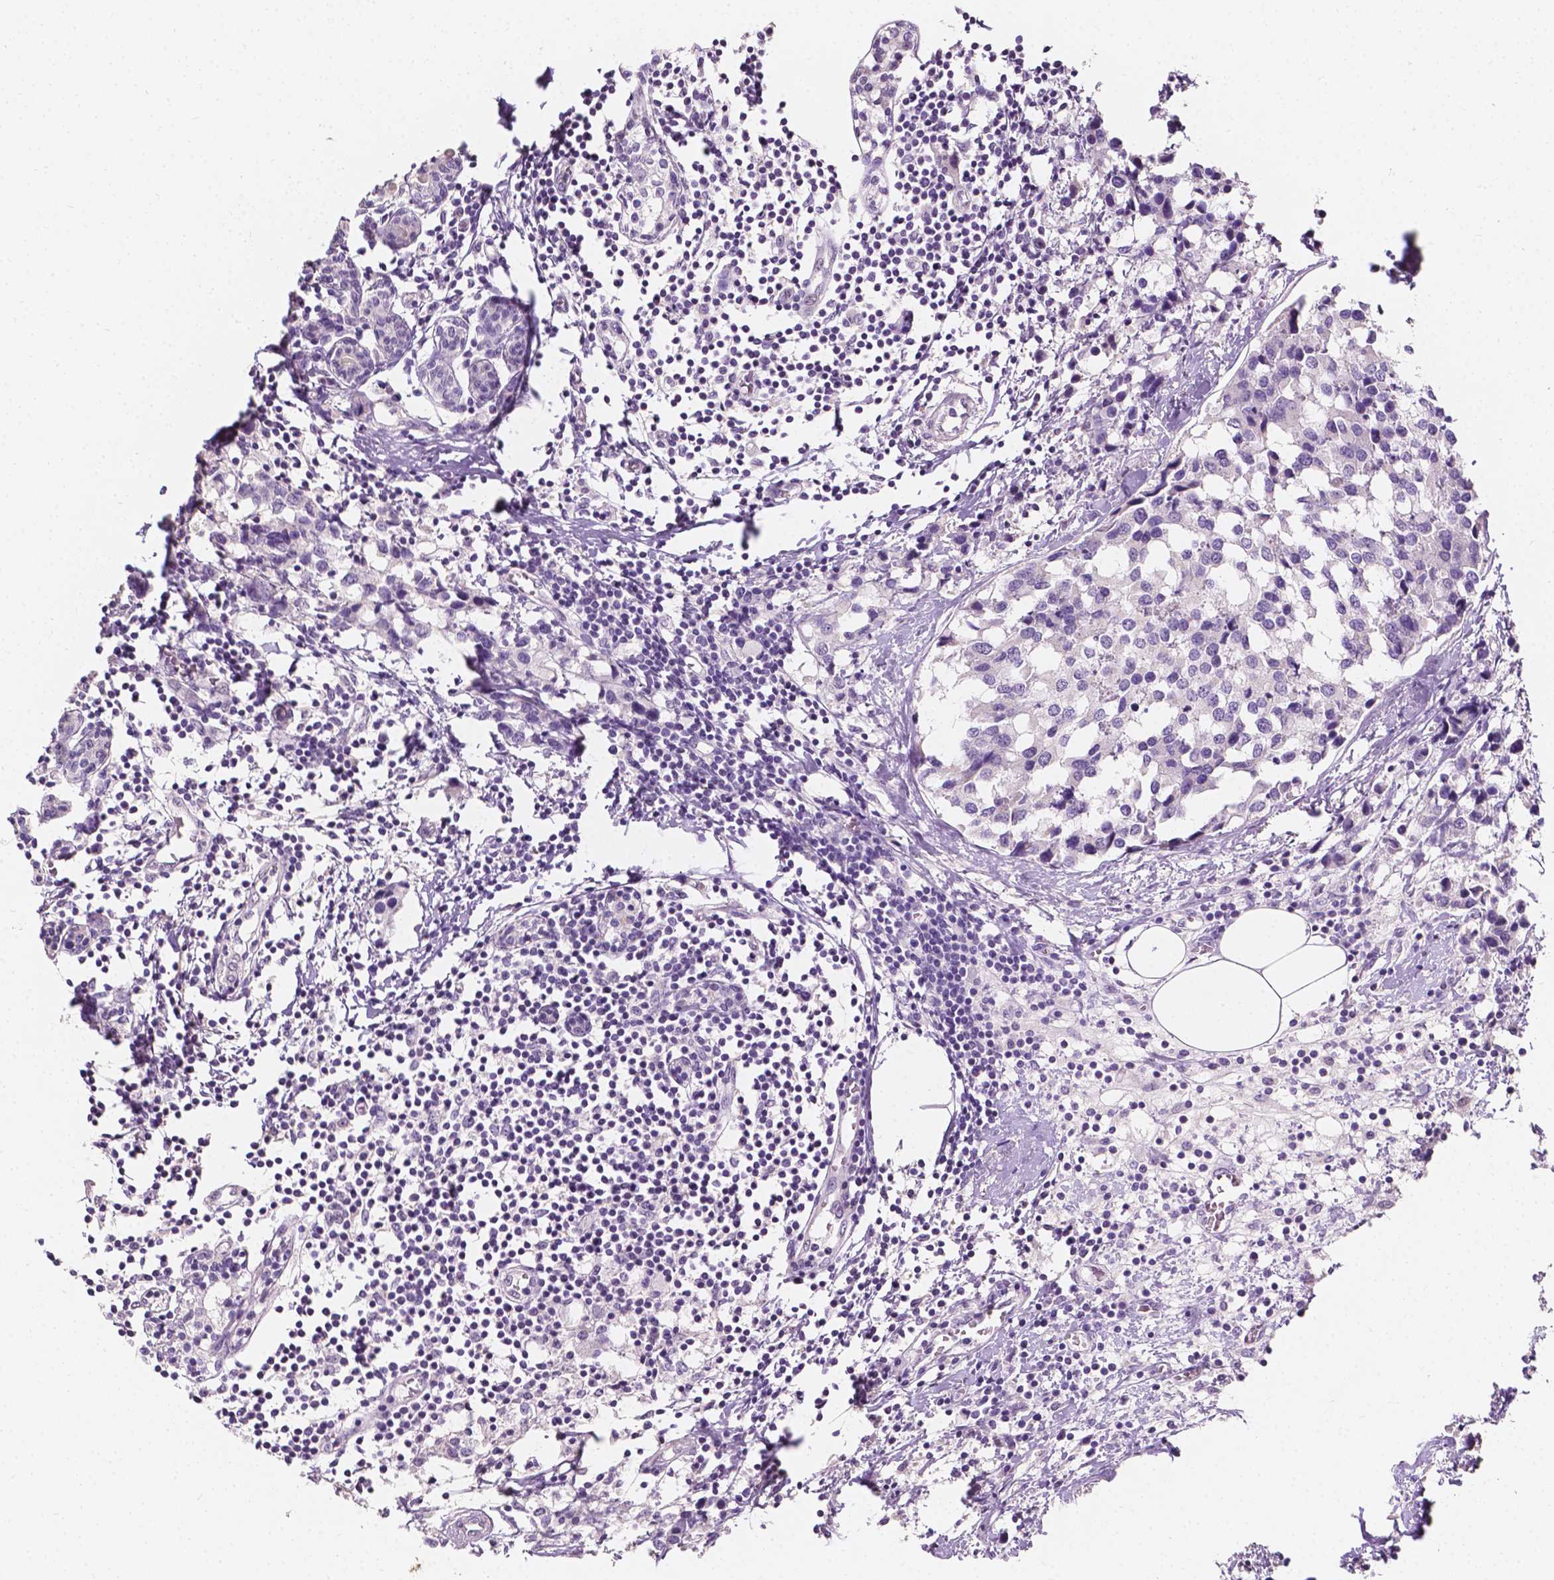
{"staining": {"intensity": "negative", "quantity": "none", "location": "none"}, "tissue": "breast cancer", "cell_type": "Tumor cells", "image_type": "cancer", "snomed": [{"axis": "morphology", "description": "Lobular carcinoma"}, {"axis": "topography", "description": "Breast"}], "caption": "DAB (3,3'-diaminobenzidine) immunohistochemical staining of human breast cancer (lobular carcinoma) demonstrates no significant expression in tumor cells. (Stains: DAB (3,3'-diaminobenzidine) IHC with hematoxylin counter stain, Microscopy: brightfield microscopy at high magnification).", "gene": "TAL1", "patient": {"sex": "female", "age": 59}}